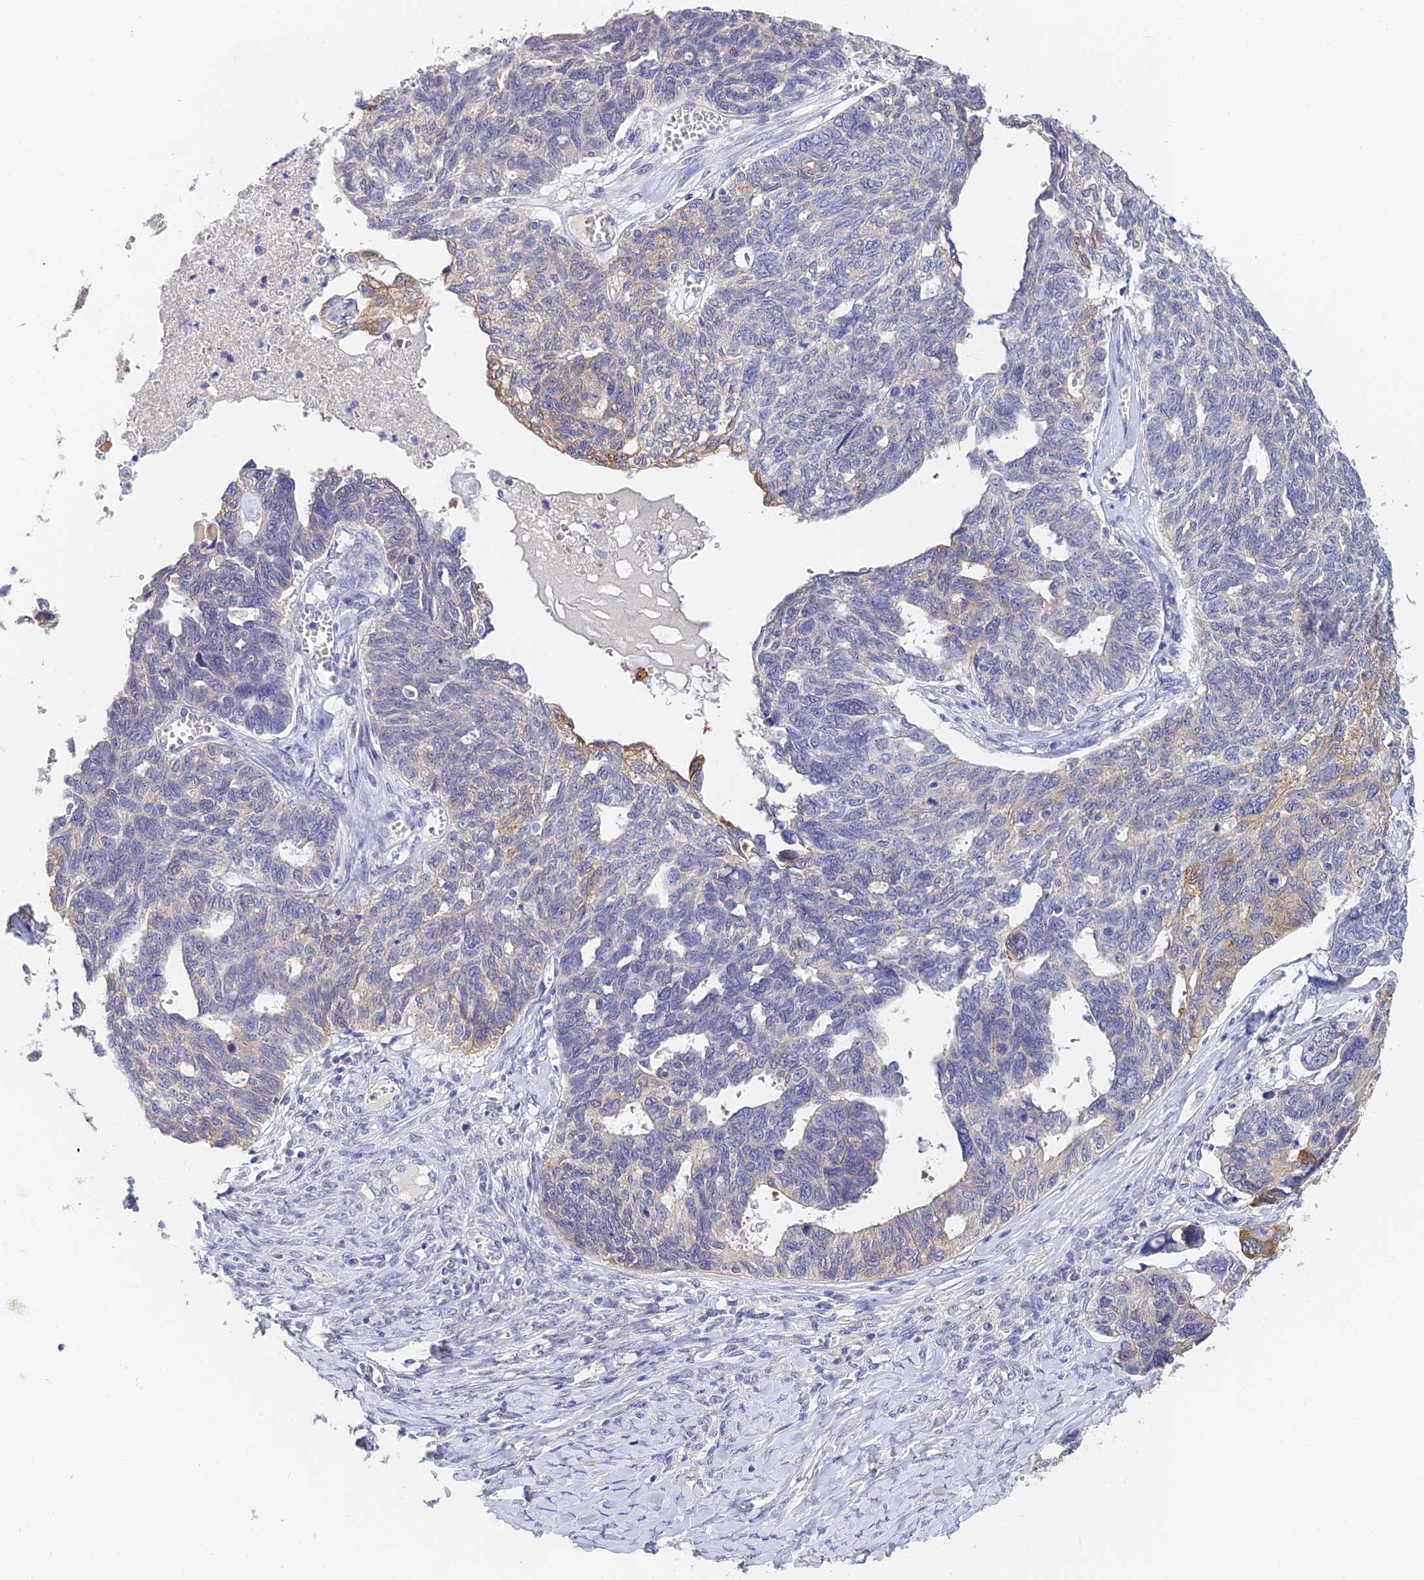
{"staining": {"intensity": "moderate", "quantity": "<25%", "location": "cytoplasmic/membranous"}, "tissue": "ovarian cancer", "cell_type": "Tumor cells", "image_type": "cancer", "snomed": [{"axis": "morphology", "description": "Cystadenocarcinoma, serous, NOS"}, {"axis": "topography", "description": "Ovary"}], "caption": "The histopathology image reveals a brown stain indicating the presence of a protein in the cytoplasmic/membranous of tumor cells in ovarian serous cystadenocarcinoma.", "gene": "HOXB1", "patient": {"sex": "female", "age": 79}}